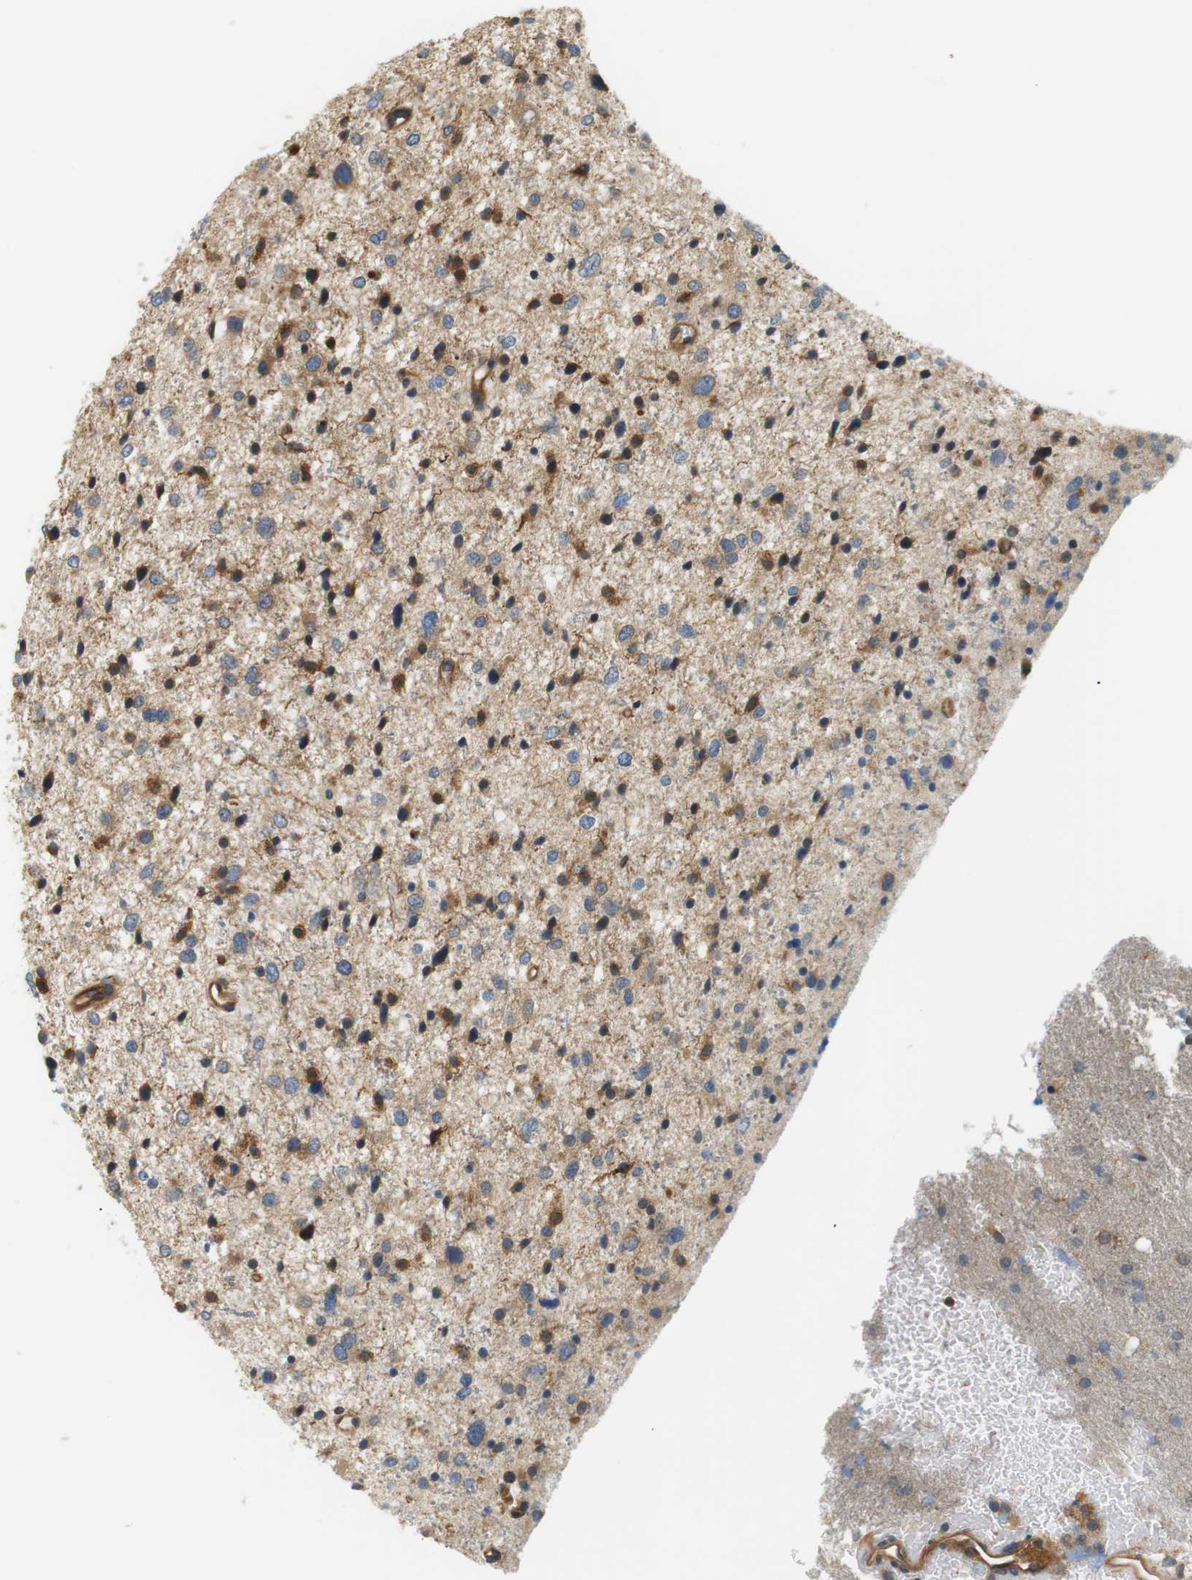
{"staining": {"intensity": "weak", "quantity": "25%-75%", "location": "cytoplasmic/membranous"}, "tissue": "glioma", "cell_type": "Tumor cells", "image_type": "cancer", "snomed": [{"axis": "morphology", "description": "Glioma, malignant, Low grade"}, {"axis": "topography", "description": "Brain"}], "caption": "DAB (3,3'-diaminobenzidine) immunohistochemical staining of glioma reveals weak cytoplasmic/membranous protein positivity in about 25%-75% of tumor cells. (IHC, brightfield microscopy, high magnification).", "gene": "SH3GLB1", "patient": {"sex": "female", "age": 37}}